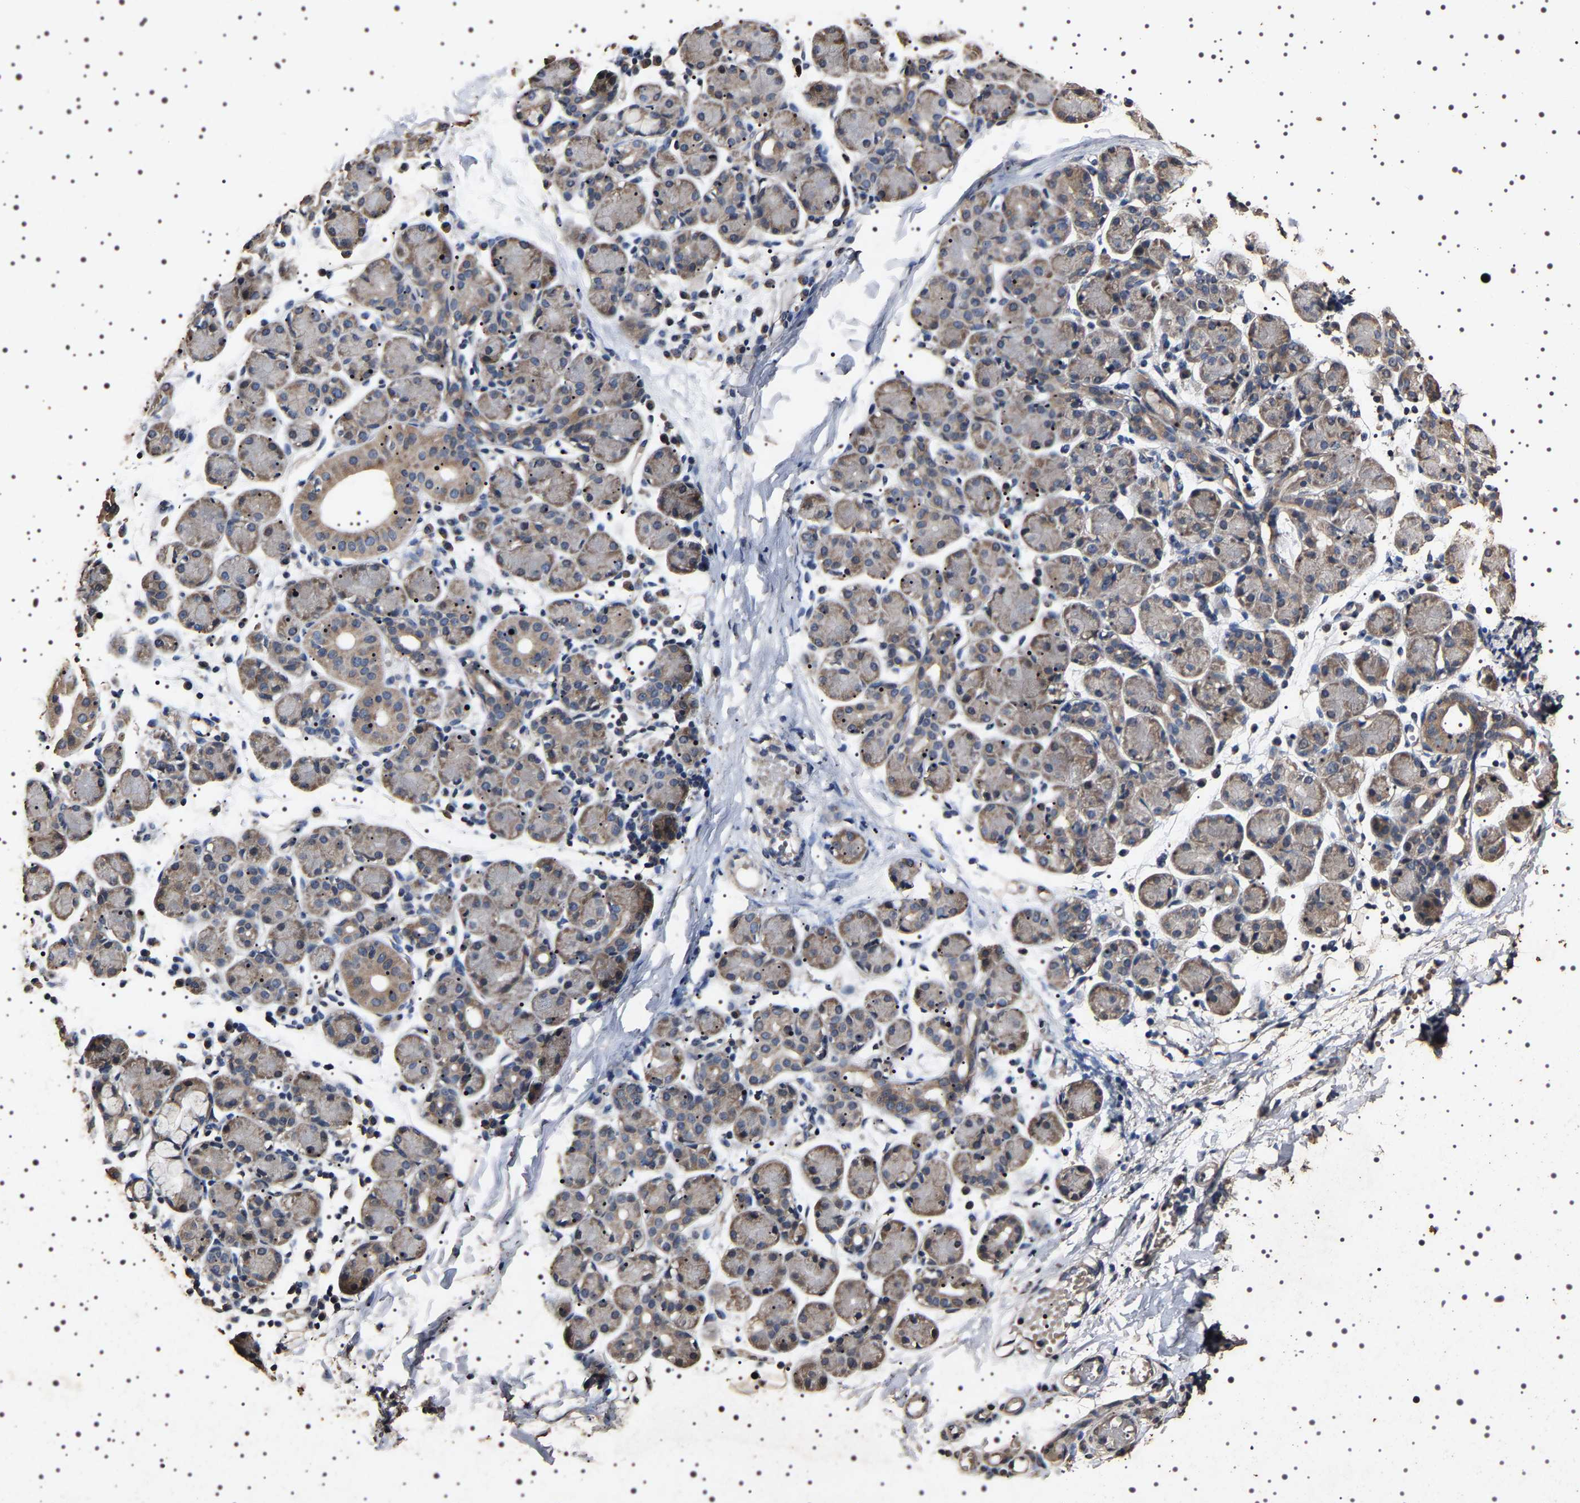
{"staining": {"intensity": "moderate", "quantity": "25%-75%", "location": "cytoplasmic/membranous"}, "tissue": "salivary gland", "cell_type": "Glandular cells", "image_type": "normal", "snomed": [{"axis": "morphology", "description": "Normal tissue, NOS"}, {"axis": "morphology", "description": "Inflammation, NOS"}, {"axis": "topography", "description": "Lymph node"}, {"axis": "topography", "description": "Salivary gland"}], "caption": "Immunohistochemical staining of benign salivary gland exhibits medium levels of moderate cytoplasmic/membranous staining in approximately 25%-75% of glandular cells. (DAB (3,3'-diaminobenzidine) = brown stain, brightfield microscopy at high magnification).", "gene": "TARBP1", "patient": {"sex": "male", "age": 3}}